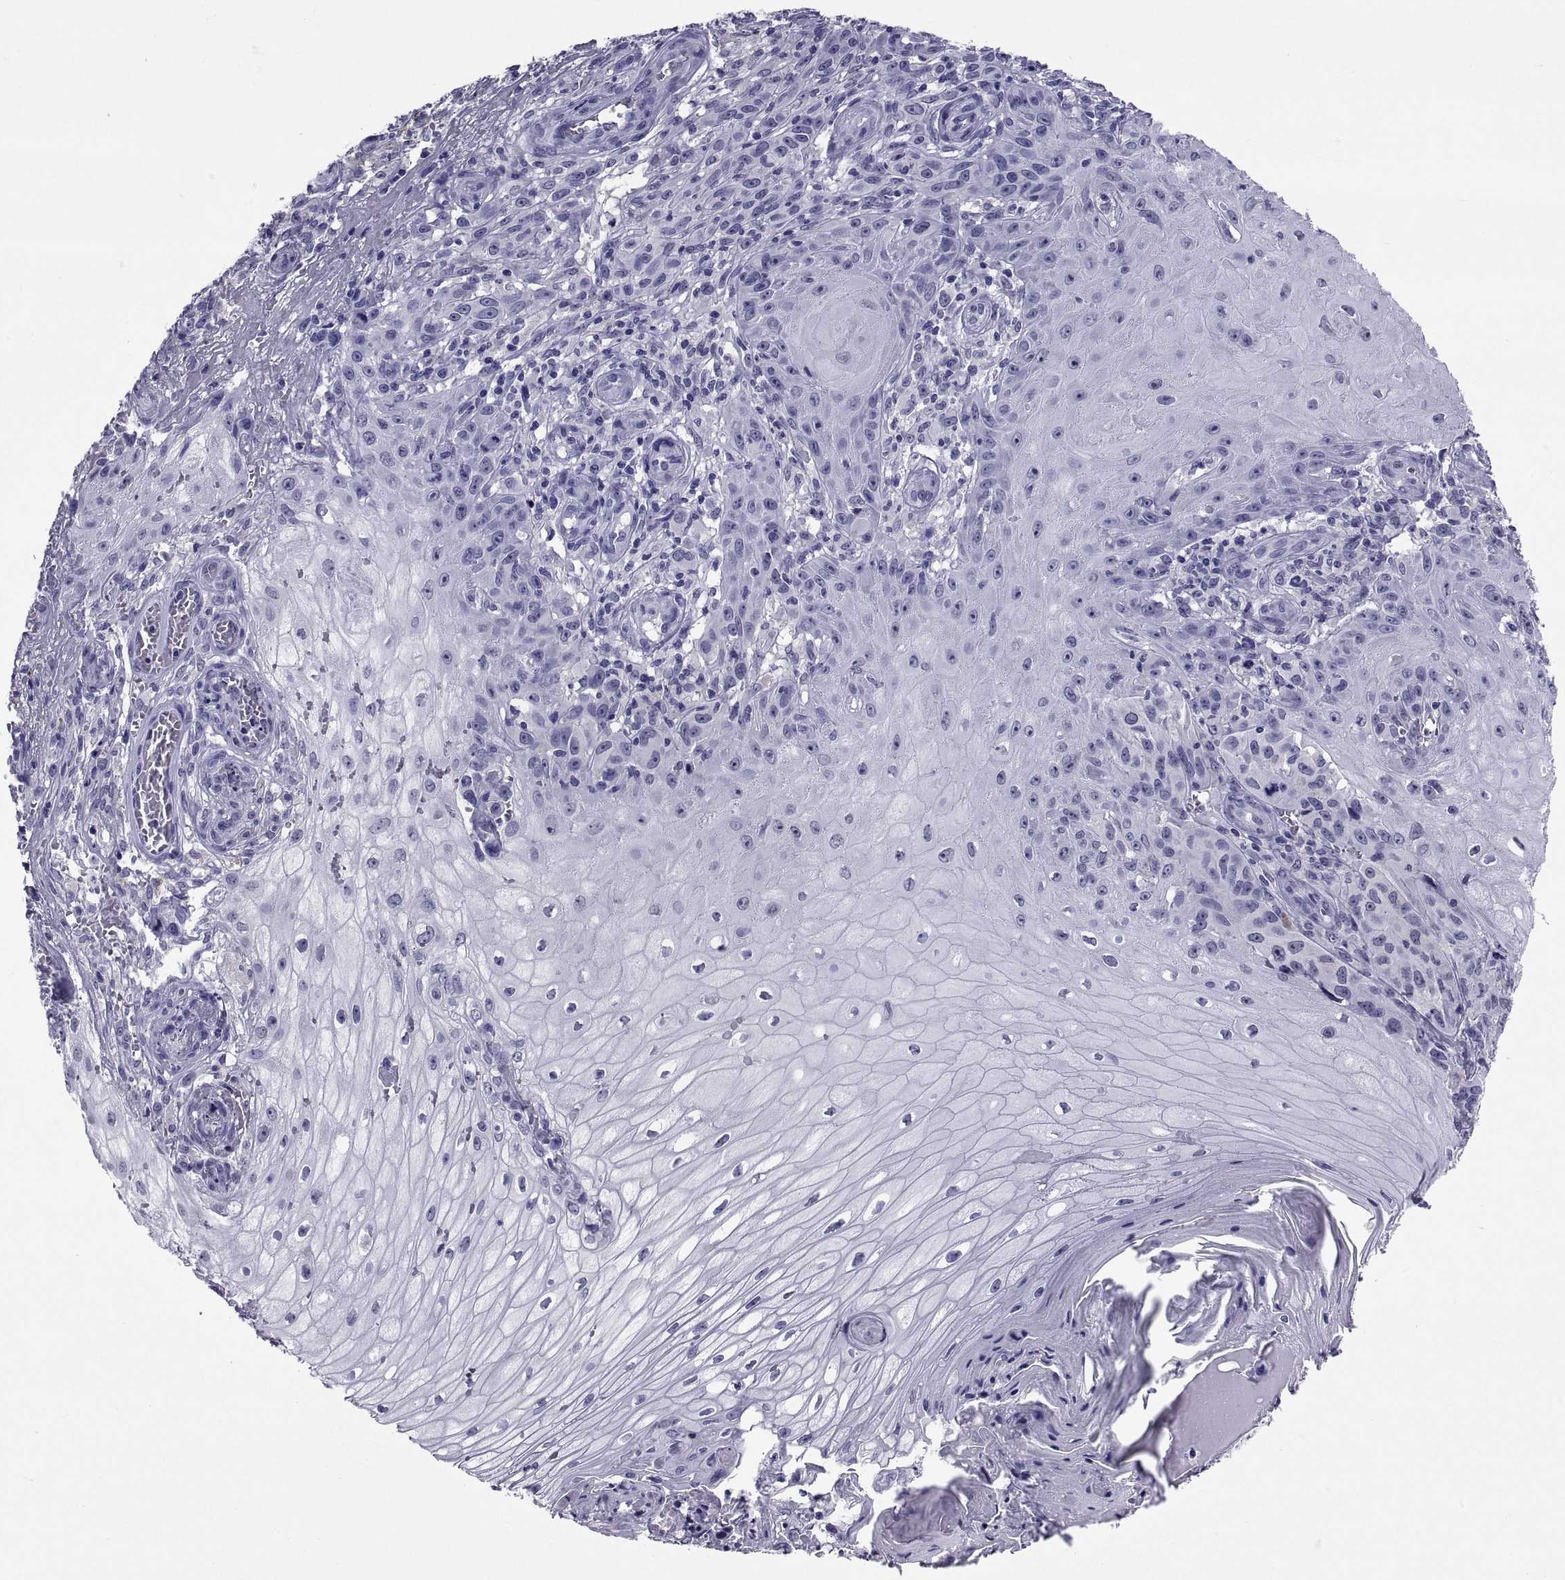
{"staining": {"intensity": "negative", "quantity": "none", "location": "none"}, "tissue": "melanoma", "cell_type": "Tumor cells", "image_type": "cancer", "snomed": [{"axis": "morphology", "description": "Malignant melanoma, NOS"}, {"axis": "topography", "description": "Skin"}], "caption": "Immunohistochemistry (IHC) micrograph of neoplastic tissue: malignant melanoma stained with DAB (3,3'-diaminobenzidine) reveals no significant protein staining in tumor cells.", "gene": "TGFBR3L", "patient": {"sex": "female", "age": 53}}